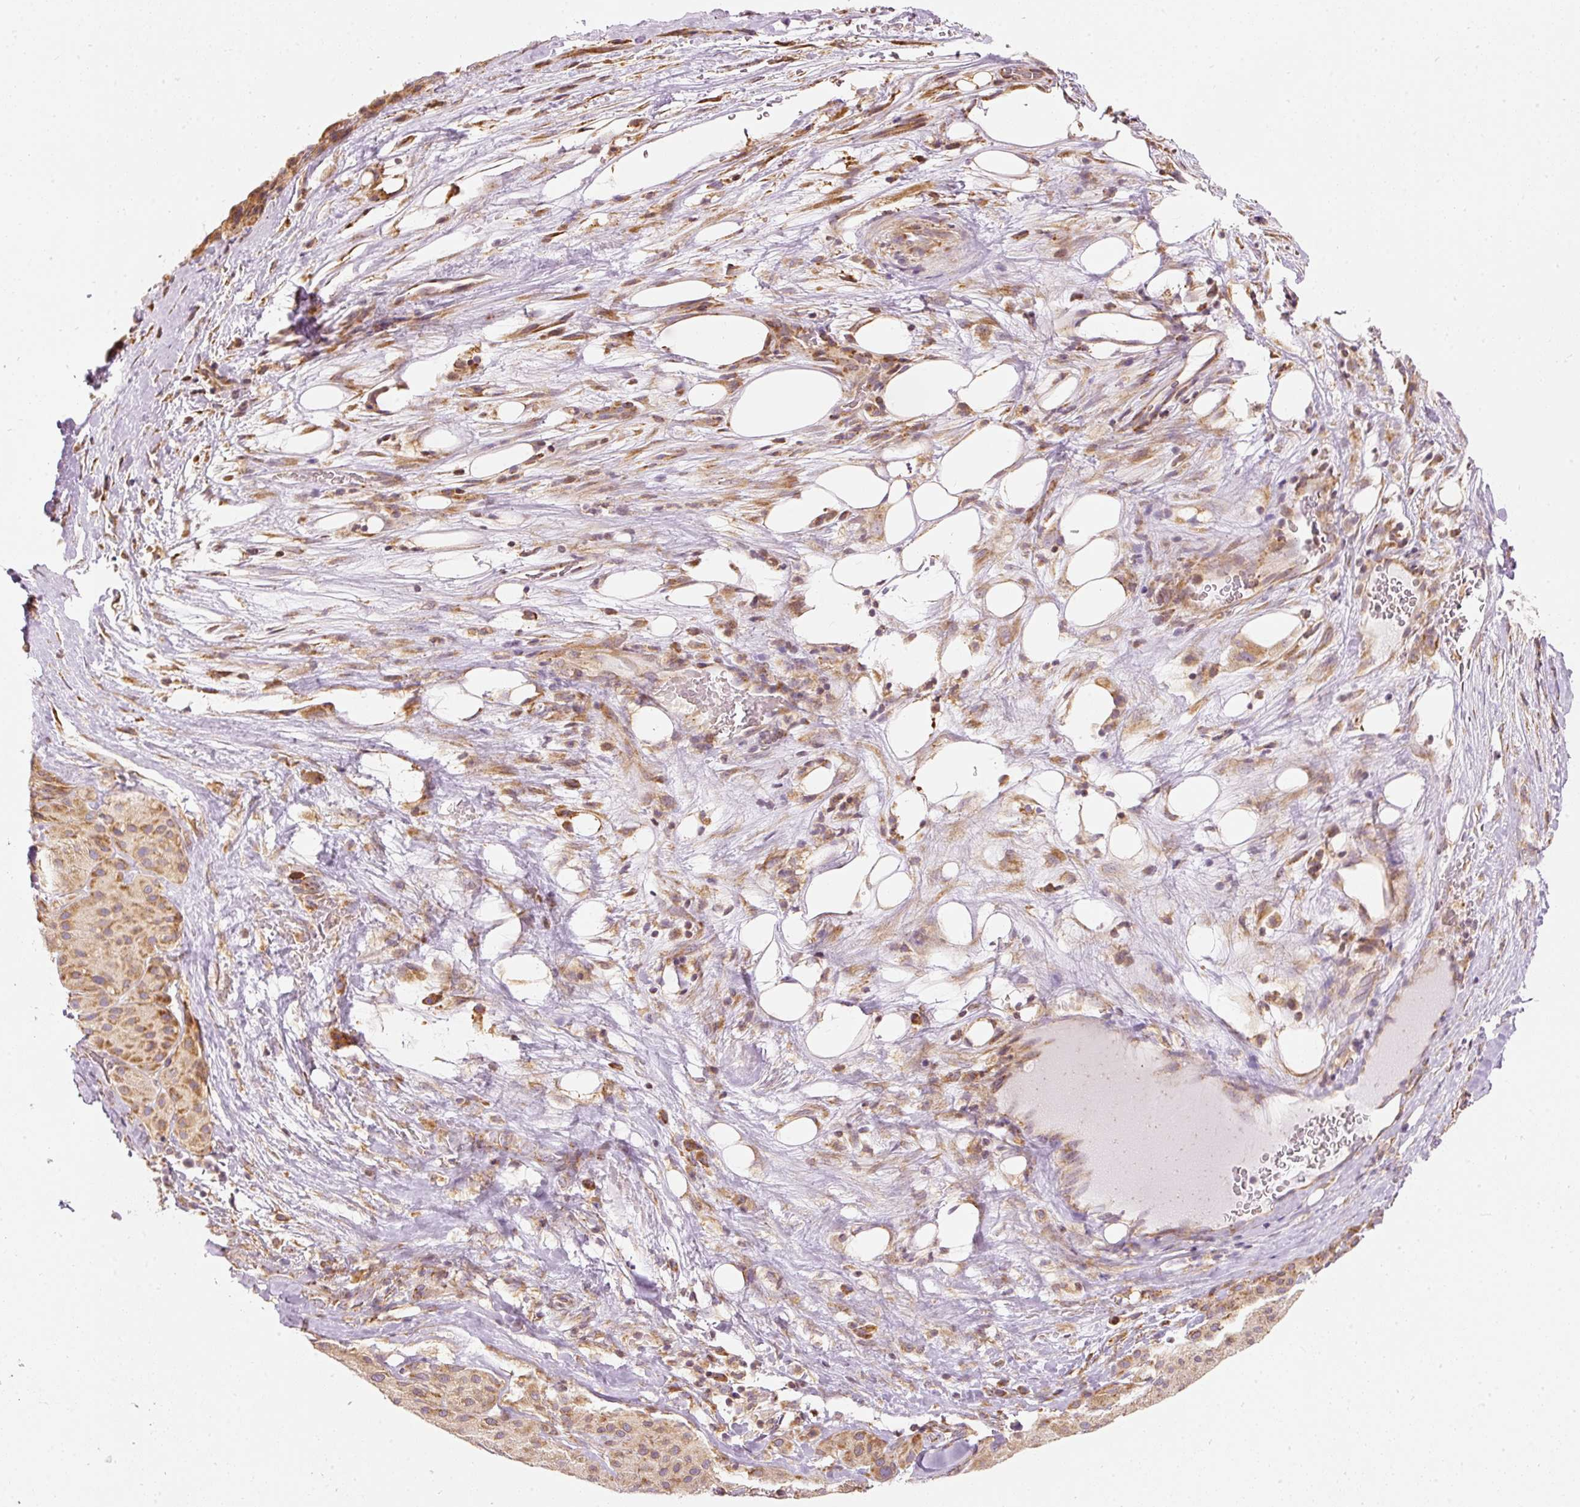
{"staining": {"intensity": "moderate", "quantity": ">75%", "location": "cytoplasmic/membranous"}, "tissue": "melanoma", "cell_type": "Tumor cells", "image_type": "cancer", "snomed": [{"axis": "morphology", "description": "Malignant melanoma, Metastatic site"}, {"axis": "topography", "description": "Smooth muscle"}], "caption": "Immunohistochemical staining of human melanoma demonstrates moderate cytoplasmic/membranous protein positivity in approximately >75% of tumor cells.", "gene": "SNAPC5", "patient": {"sex": "male", "age": 41}}